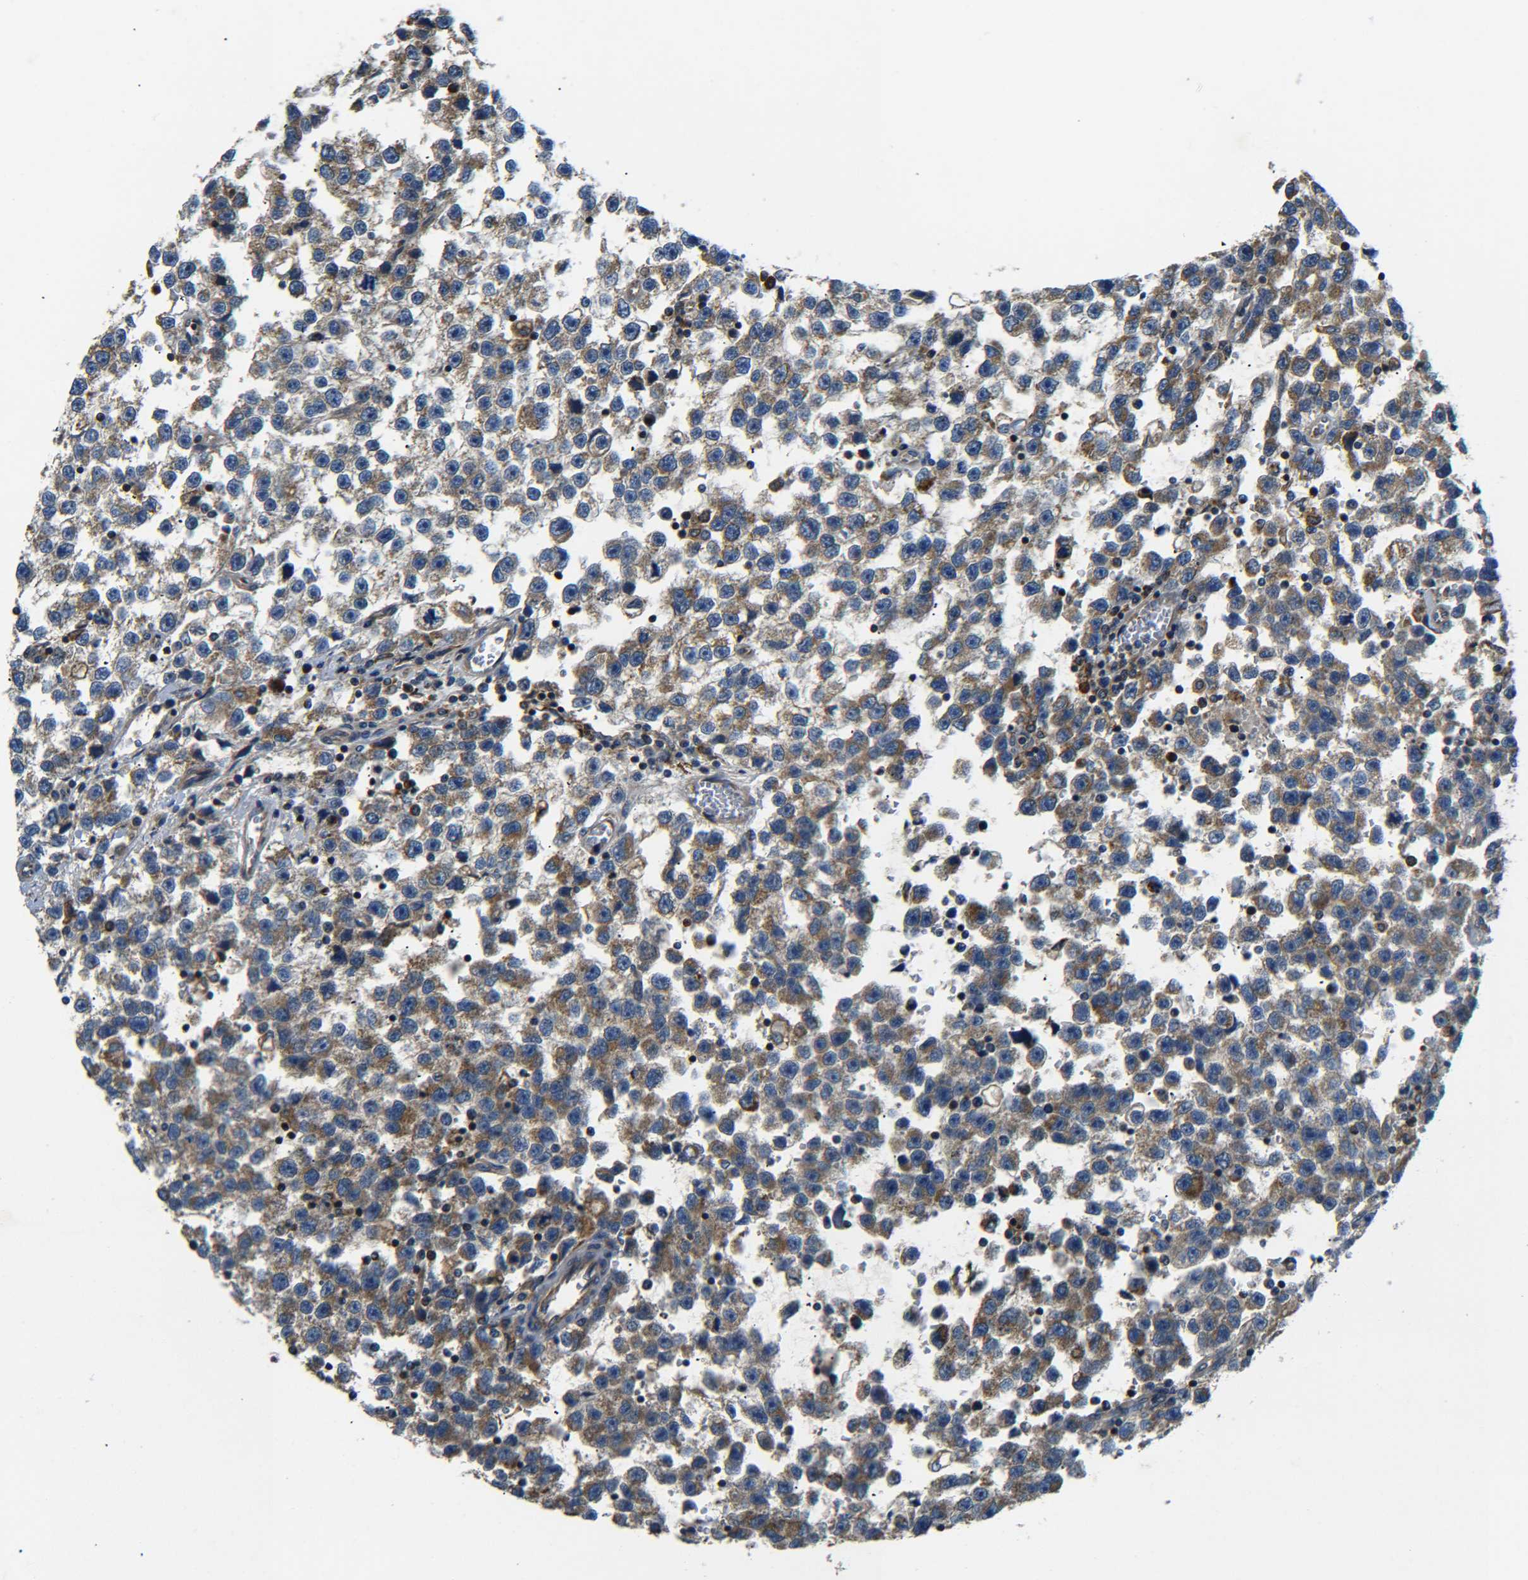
{"staining": {"intensity": "moderate", "quantity": ">75%", "location": "cytoplasmic/membranous"}, "tissue": "testis cancer", "cell_type": "Tumor cells", "image_type": "cancer", "snomed": [{"axis": "morphology", "description": "Seminoma, NOS"}, {"axis": "topography", "description": "Testis"}], "caption": "This is a micrograph of immunohistochemistry staining of seminoma (testis), which shows moderate positivity in the cytoplasmic/membranous of tumor cells.", "gene": "RAB1B", "patient": {"sex": "male", "age": 33}}